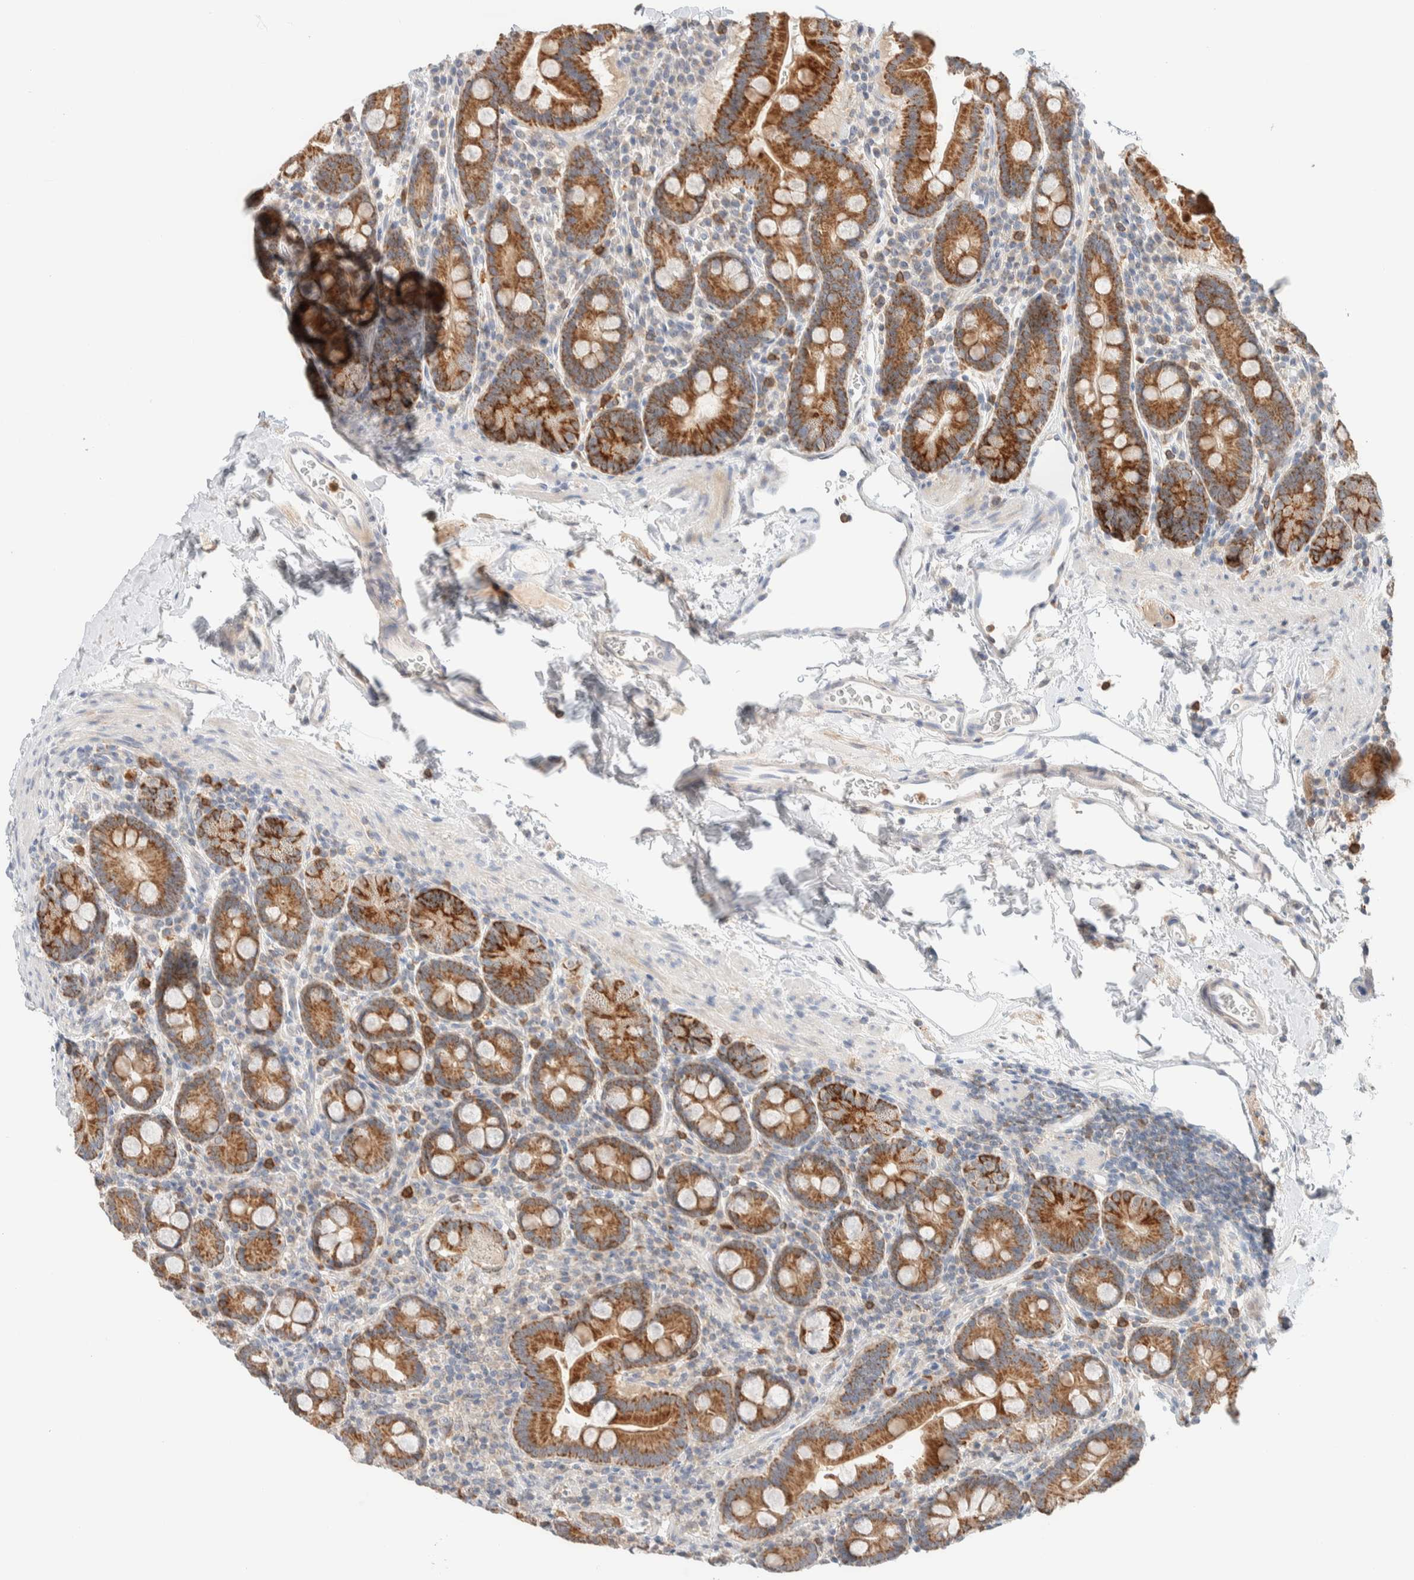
{"staining": {"intensity": "strong", "quantity": ">75%", "location": "cytoplasmic/membranous"}, "tissue": "duodenum", "cell_type": "Glandular cells", "image_type": "normal", "snomed": [{"axis": "morphology", "description": "Normal tissue, NOS"}, {"axis": "morphology", "description": "Adenocarcinoma, NOS"}, {"axis": "topography", "description": "Pancreas"}, {"axis": "topography", "description": "Duodenum"}], "caption": "Benign duodenum shows strong cytoplasmic/membranous positivity in approximately >75% of glandular cells, visualized by immunohistochemistry.", "gene": "HDHD3", "patient": {"sex": "male", "age": 50}}